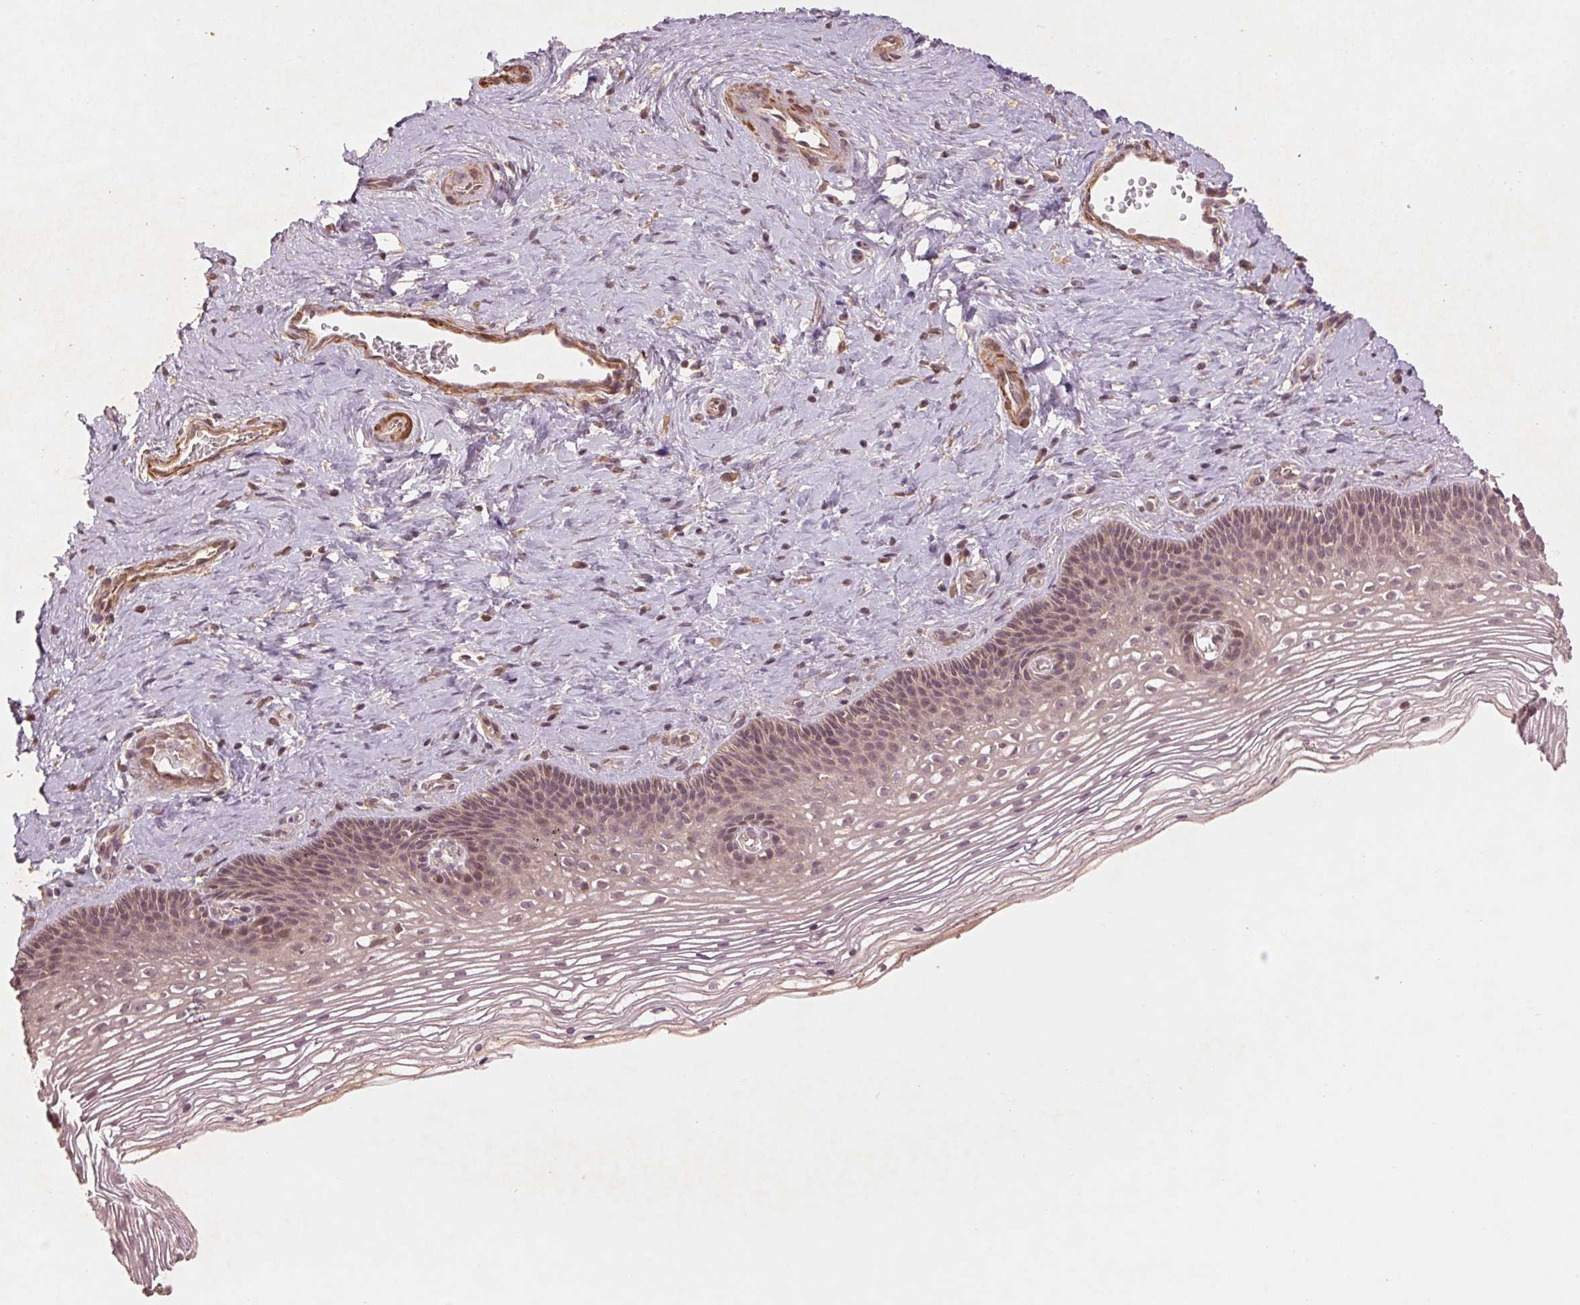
{"staining": {"intensity": "strong", "quantity": ">75%", "location": "cytoplasmic/membranous"}, "tissue": "cervix", "cell_type": "Glandular cells", "image_type": "normal", "snomed": [{"axis": "morphology", "description": "Normal tissue, NOS"}, {"axis": "topography", "description": "Cervix"}], "caption": "This is a photomicrograph of immunohistochemistry staining of normal cervix, which shows strong expression in the cytoplasmic/membranous of glandular cells.", "gene": "SMLR1", "patient": {"sex": "female", "age": 34}}